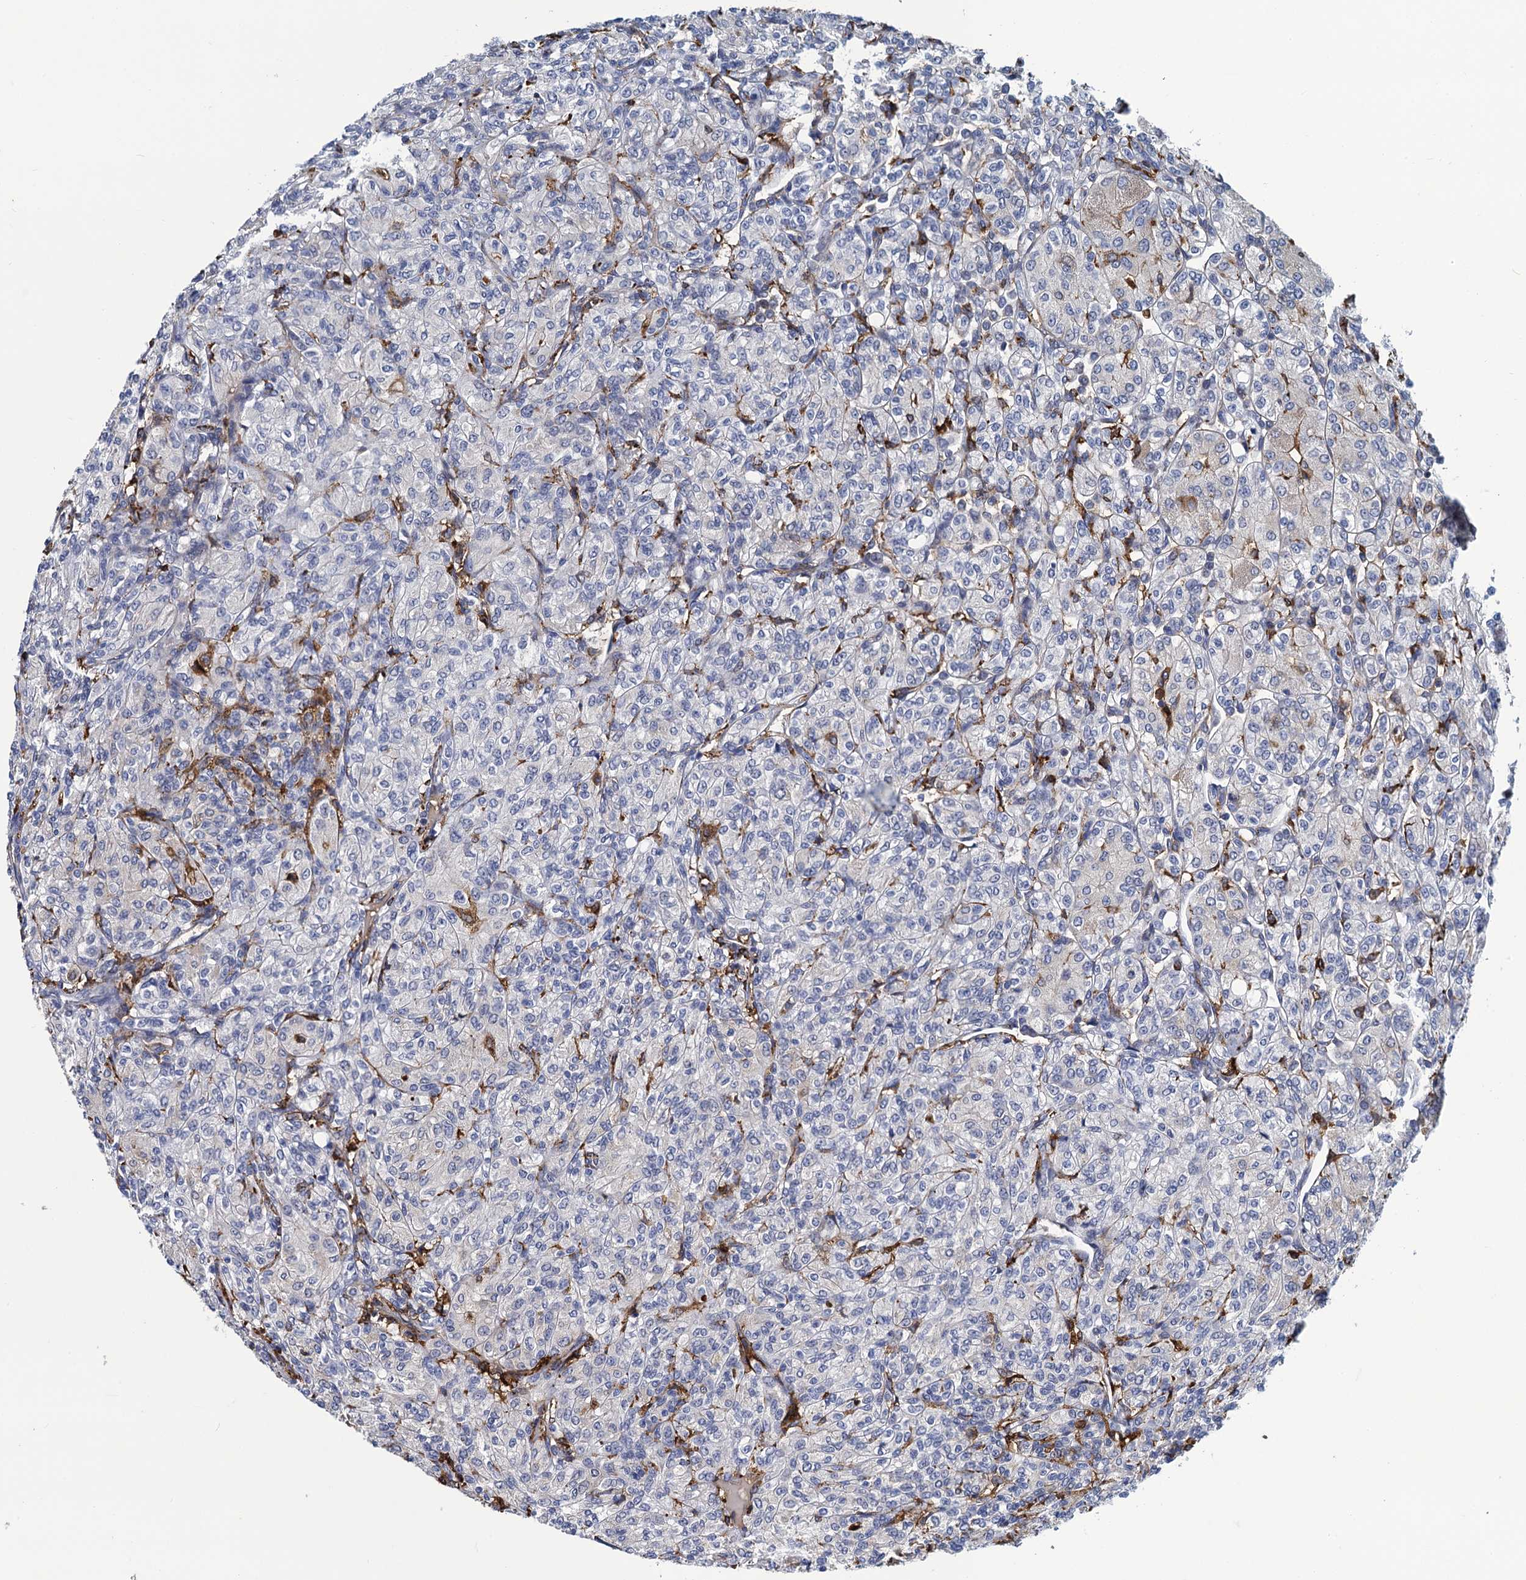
{"staining": {"intensity": "negative", "quantity": "none", "location": "none"}, "tissue": "renal cancer", "cell_type": "Tumor cells", "image_type": "cancer", "snomed": [{"axis": "morphology", "description": "Adenocarcinoma, NOS"}, {"axis": "topography", "description": "Kidney"}], "caption": "Human renal adenocarcinoma stained for a protein using immunohistochemistry demonstrates no expression in tumor cells.", "gene": "DNHD1", "patient": {"sex": "male", "age": 77}}